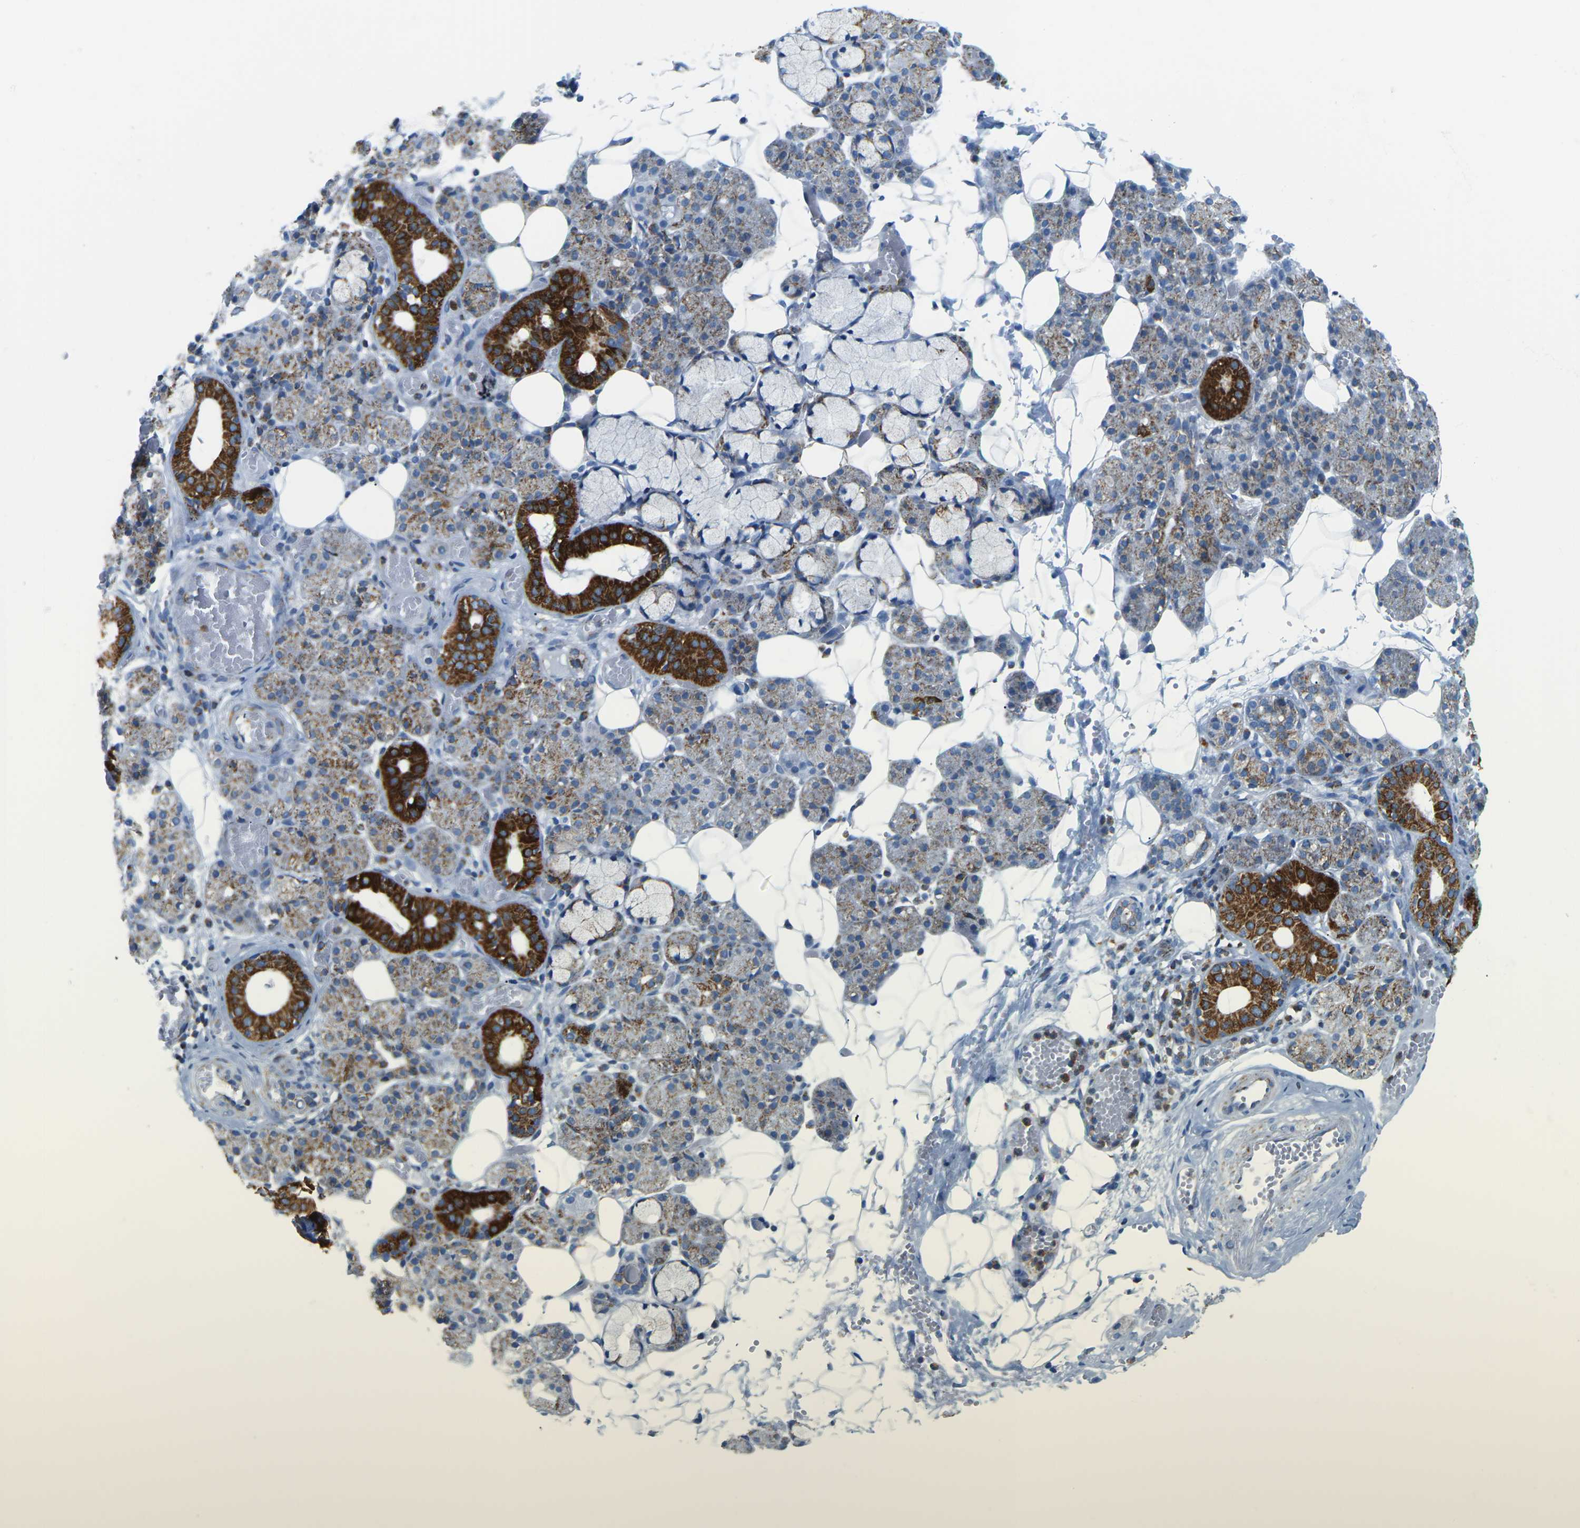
{"staining": {"intensity": "moderate", "quantity": ">75%", "location": "cytoplasmic/membranous"}, "tissue": "salivary gland", "cell_type": "Glandular cells", "image_type": "normal", "snomed": [{"axis": "morphology", "description": "Normal tissue, NOS"}, {"axis": "topography", "description": "Salivary gland"}], "caption": "A high-resolution image shows immunohistochemistry staining of benign salivary gland, which displays moderate cytoplasmic/membranous positivity in approximately >75% of glandular cells. (IHC, brightfield microscopy, high magnification).", "gene": "COX6C", "patient": {"sex": "male", "age": 63}}